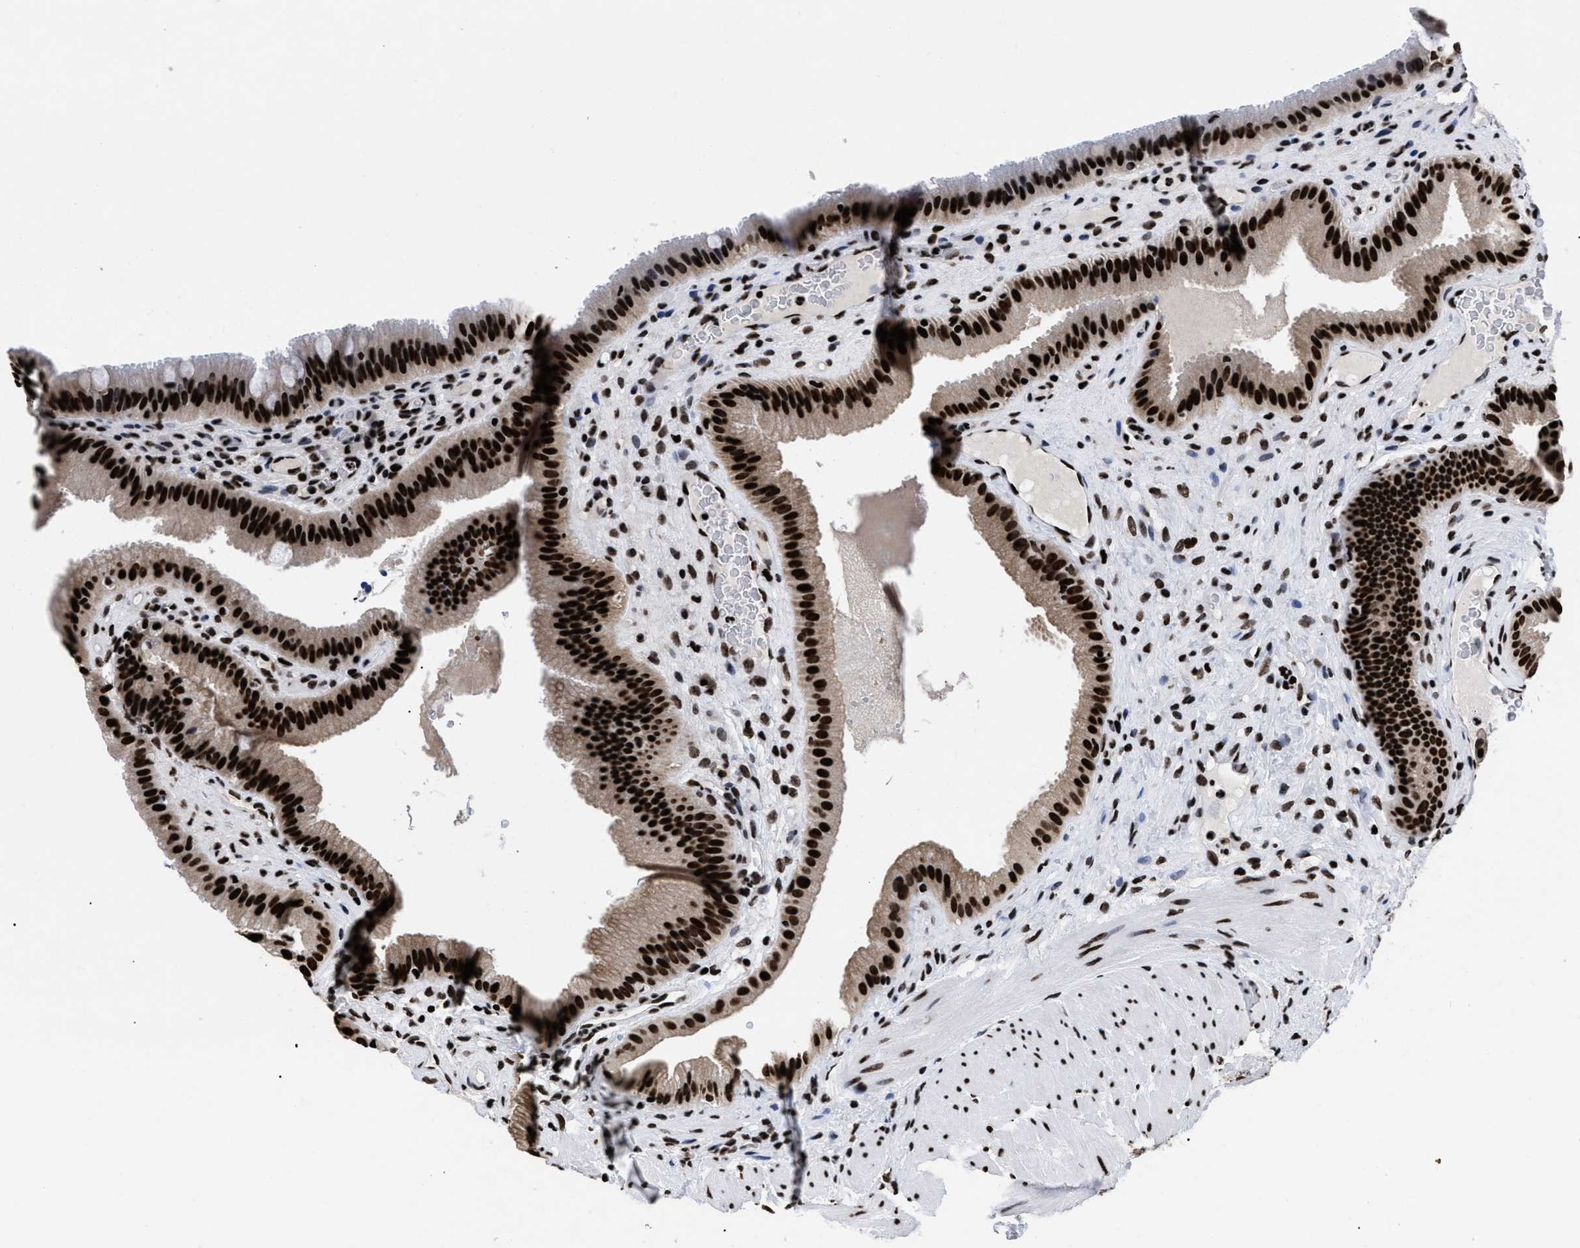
{"staining": {"intensity": "strong", "quantity": ">75%", "location": "nuclear"}, "tissue": "gallbladder", "cell_type": "Glandular cells", "image_type": "normal", "snomed": [{"axis": "morphology", "description": "Normal tissue, NOS"}, {"axis": "topography", "description": "Gallbladder"}], "caption": "A high-resolution photomicrograph shows immunohistochemistry (IHC) staining of benign gallbladder, which reveals strong nuclear positivity in approximately >75% of glandular cells.", "gene": "CALHM3", "patient": {"sex": "male", "age": 49}}